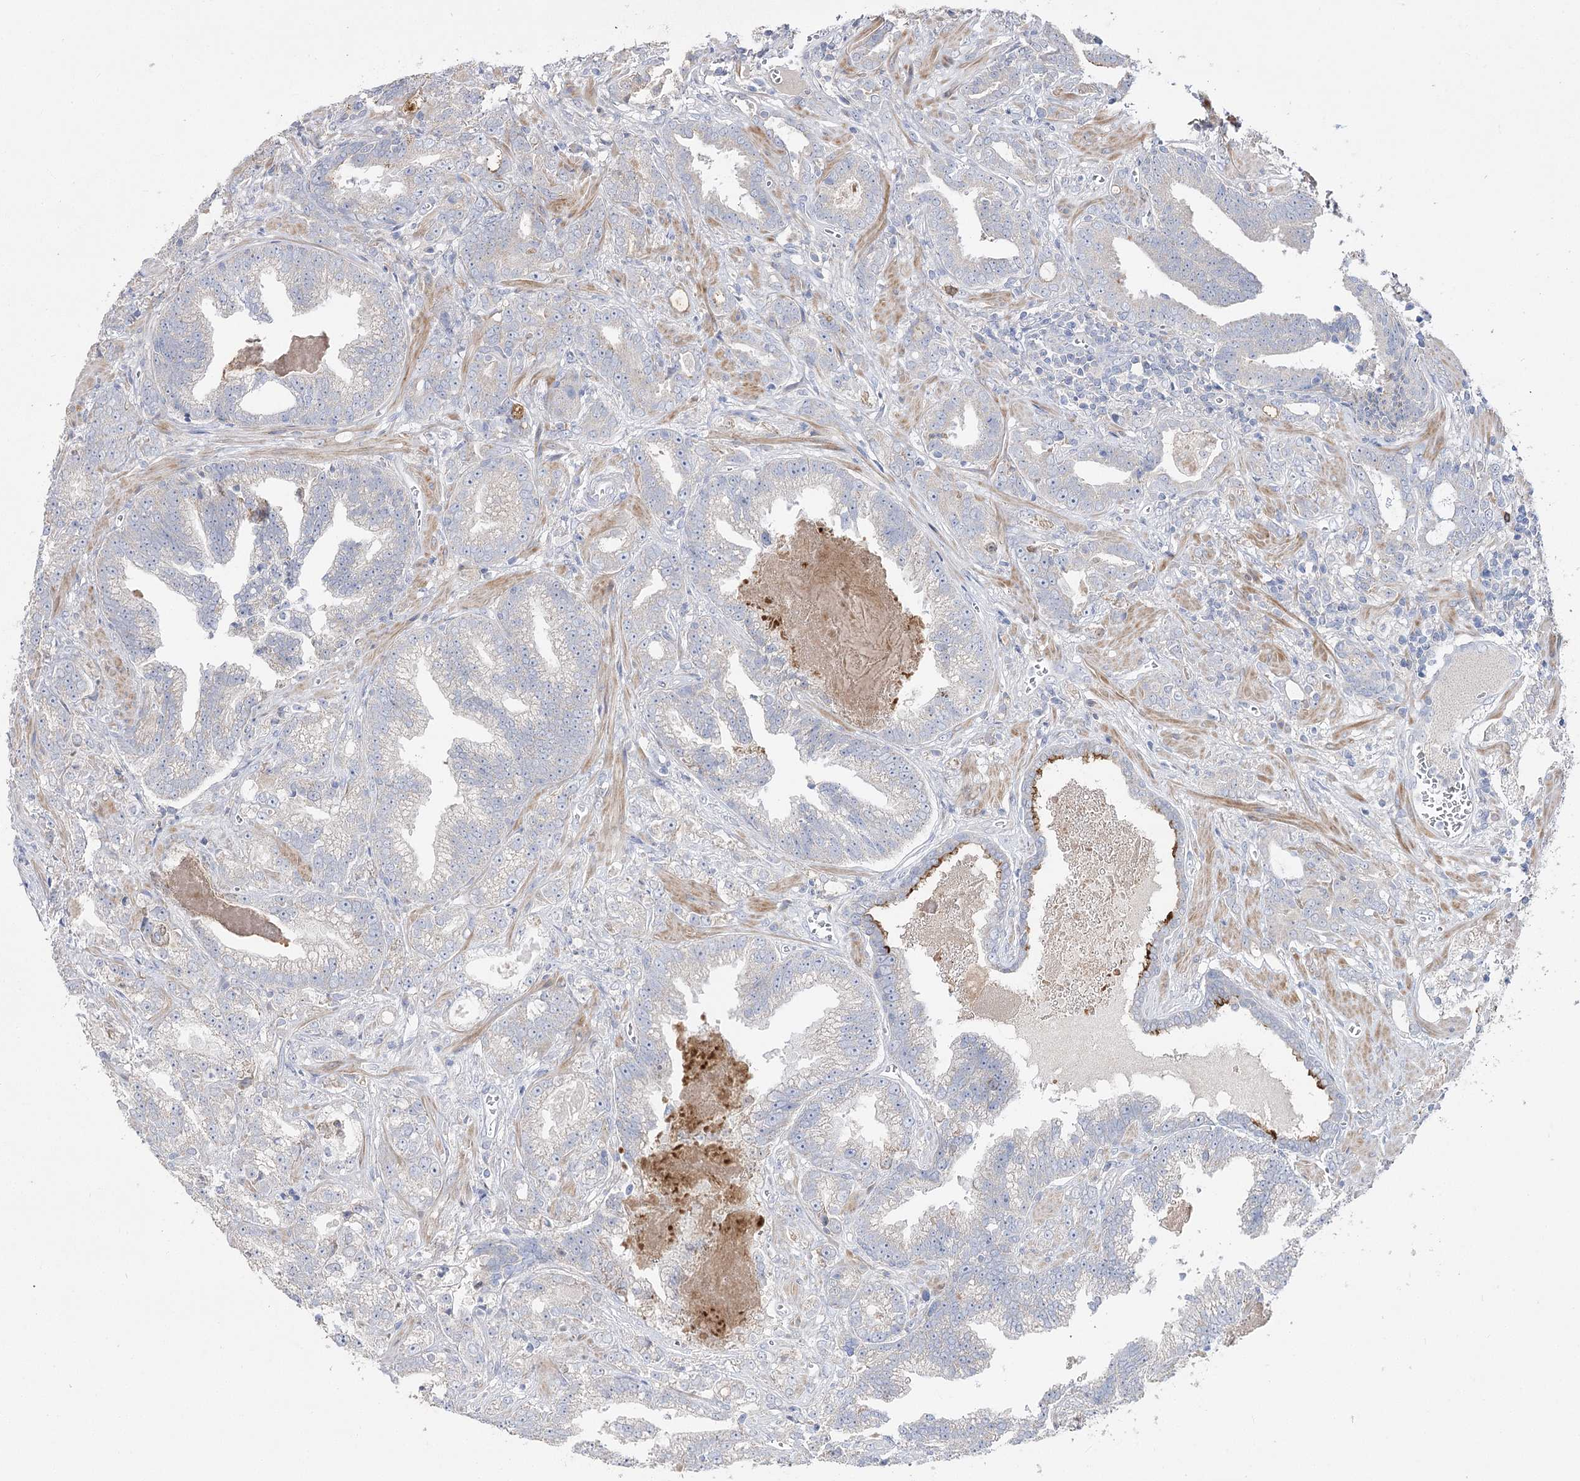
{"staining": {"intensity": "negative", "quantity": "none", "location": "none"}, "tissue": "prostate cancer", "cell_type": "Tumor cells", "image_type": "cancer", "snomed": [{"axis": "morphology", "description": "Adenocarcinoma, High grade"}, {"axis": "topography", "description": "Prostate and seminal vesicle, NOS"}], "caption": "High power microscopy image of an immunohistochemistry image of prostate cancer (high-grade adenocarcinoma), revealing no significant positivity in tumor cells.", "gene": "NRAP", "patient": {"sex": "male", "age": 67}}